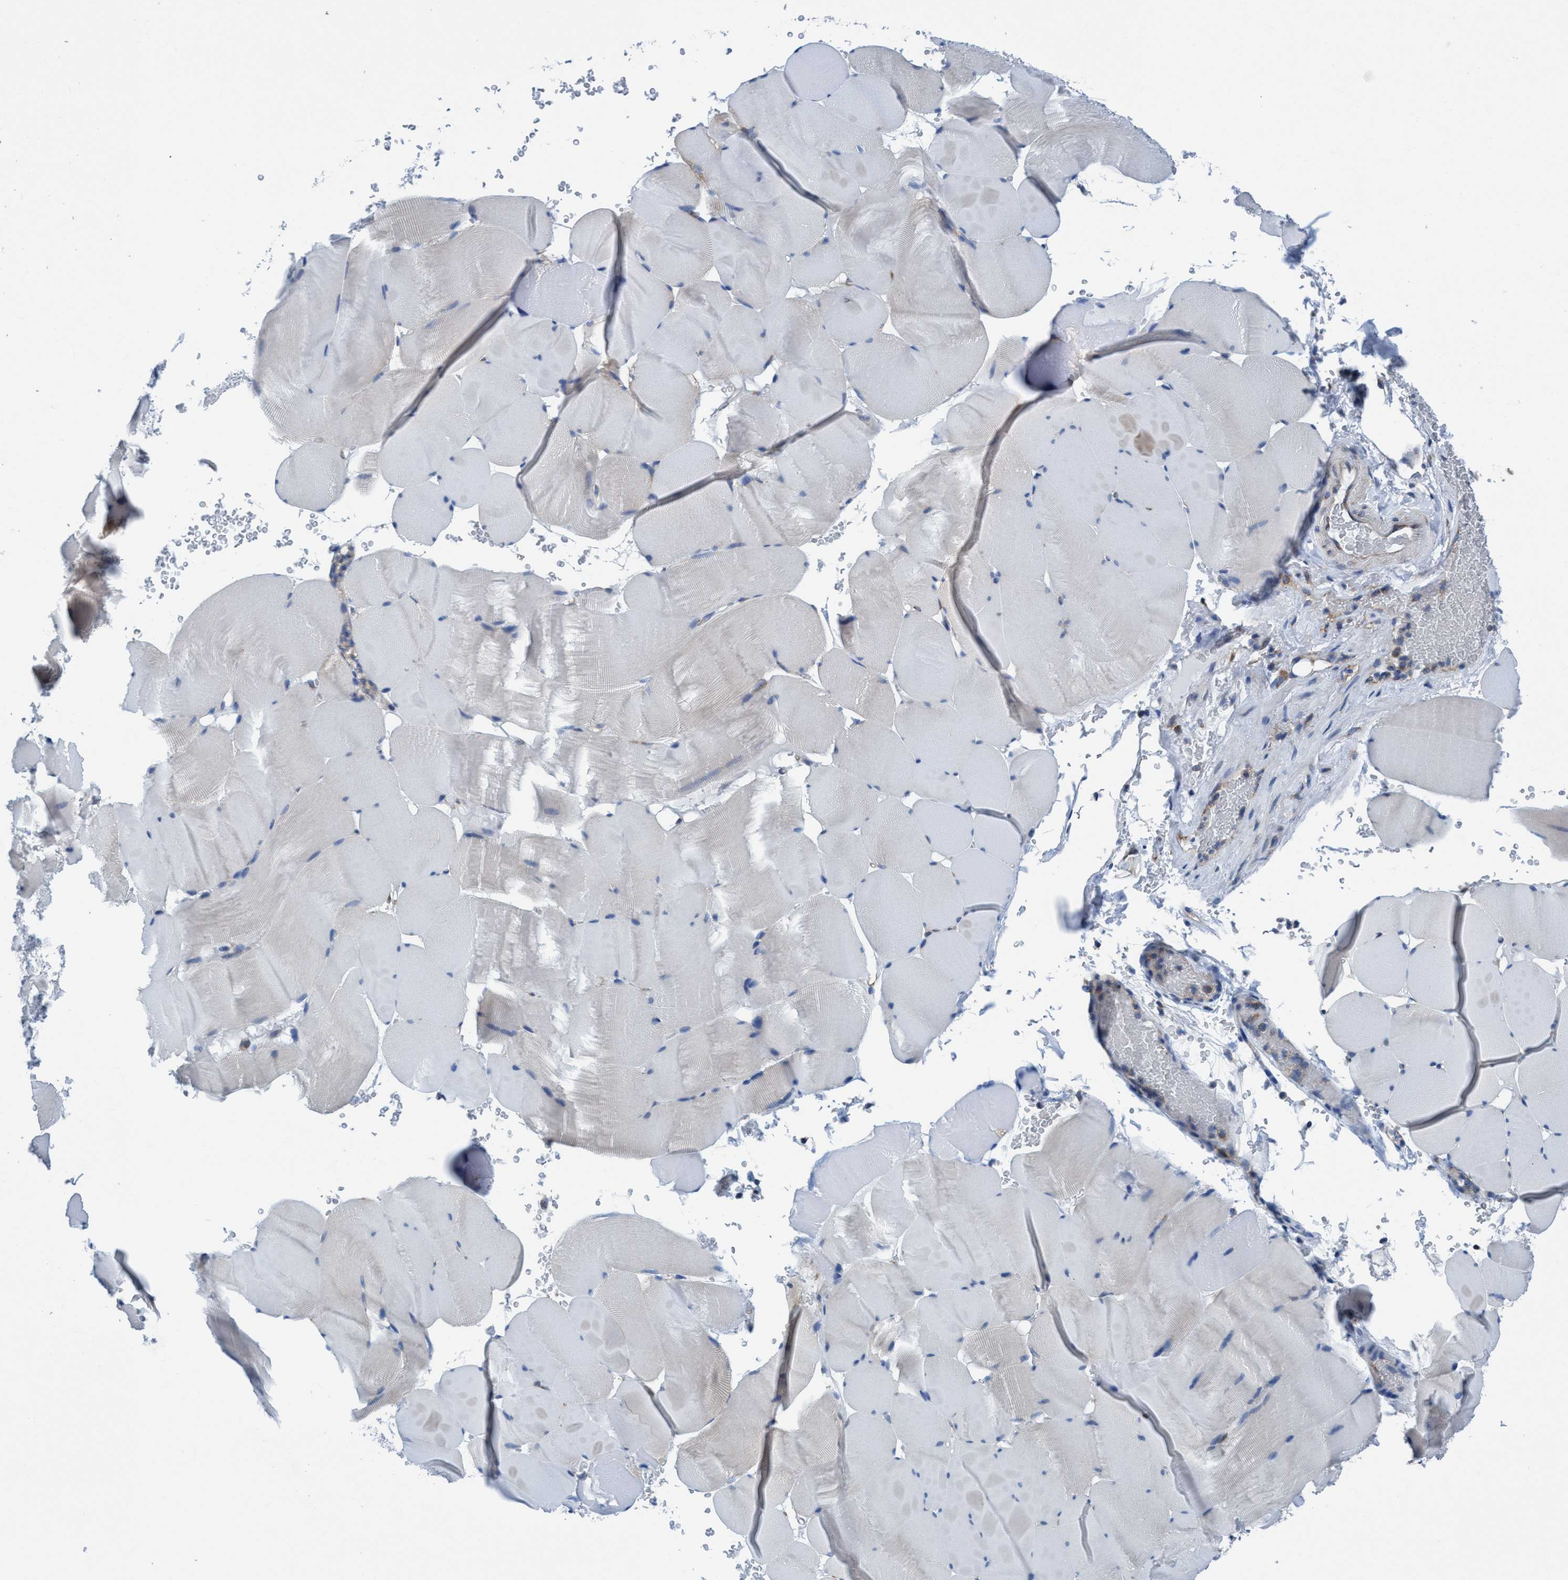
{"staining": {"intensity": "negative", "quantity": "none", "location": "none"}, "tissue": "skeletal muscle", "cell_type": "Myocytes", "image_type": "normal", "snomed": [{"axis": "morphology", "description": "Normal tissue, NOS"}, {"axis": "topography", "description": "Skeletal muscle"}], "caption": "The IHC histopathology image has no significant positivity in myocytes of skeletal muscle.", "gene": "NMT1", "patient": {"sex": "male", "age": 62}}